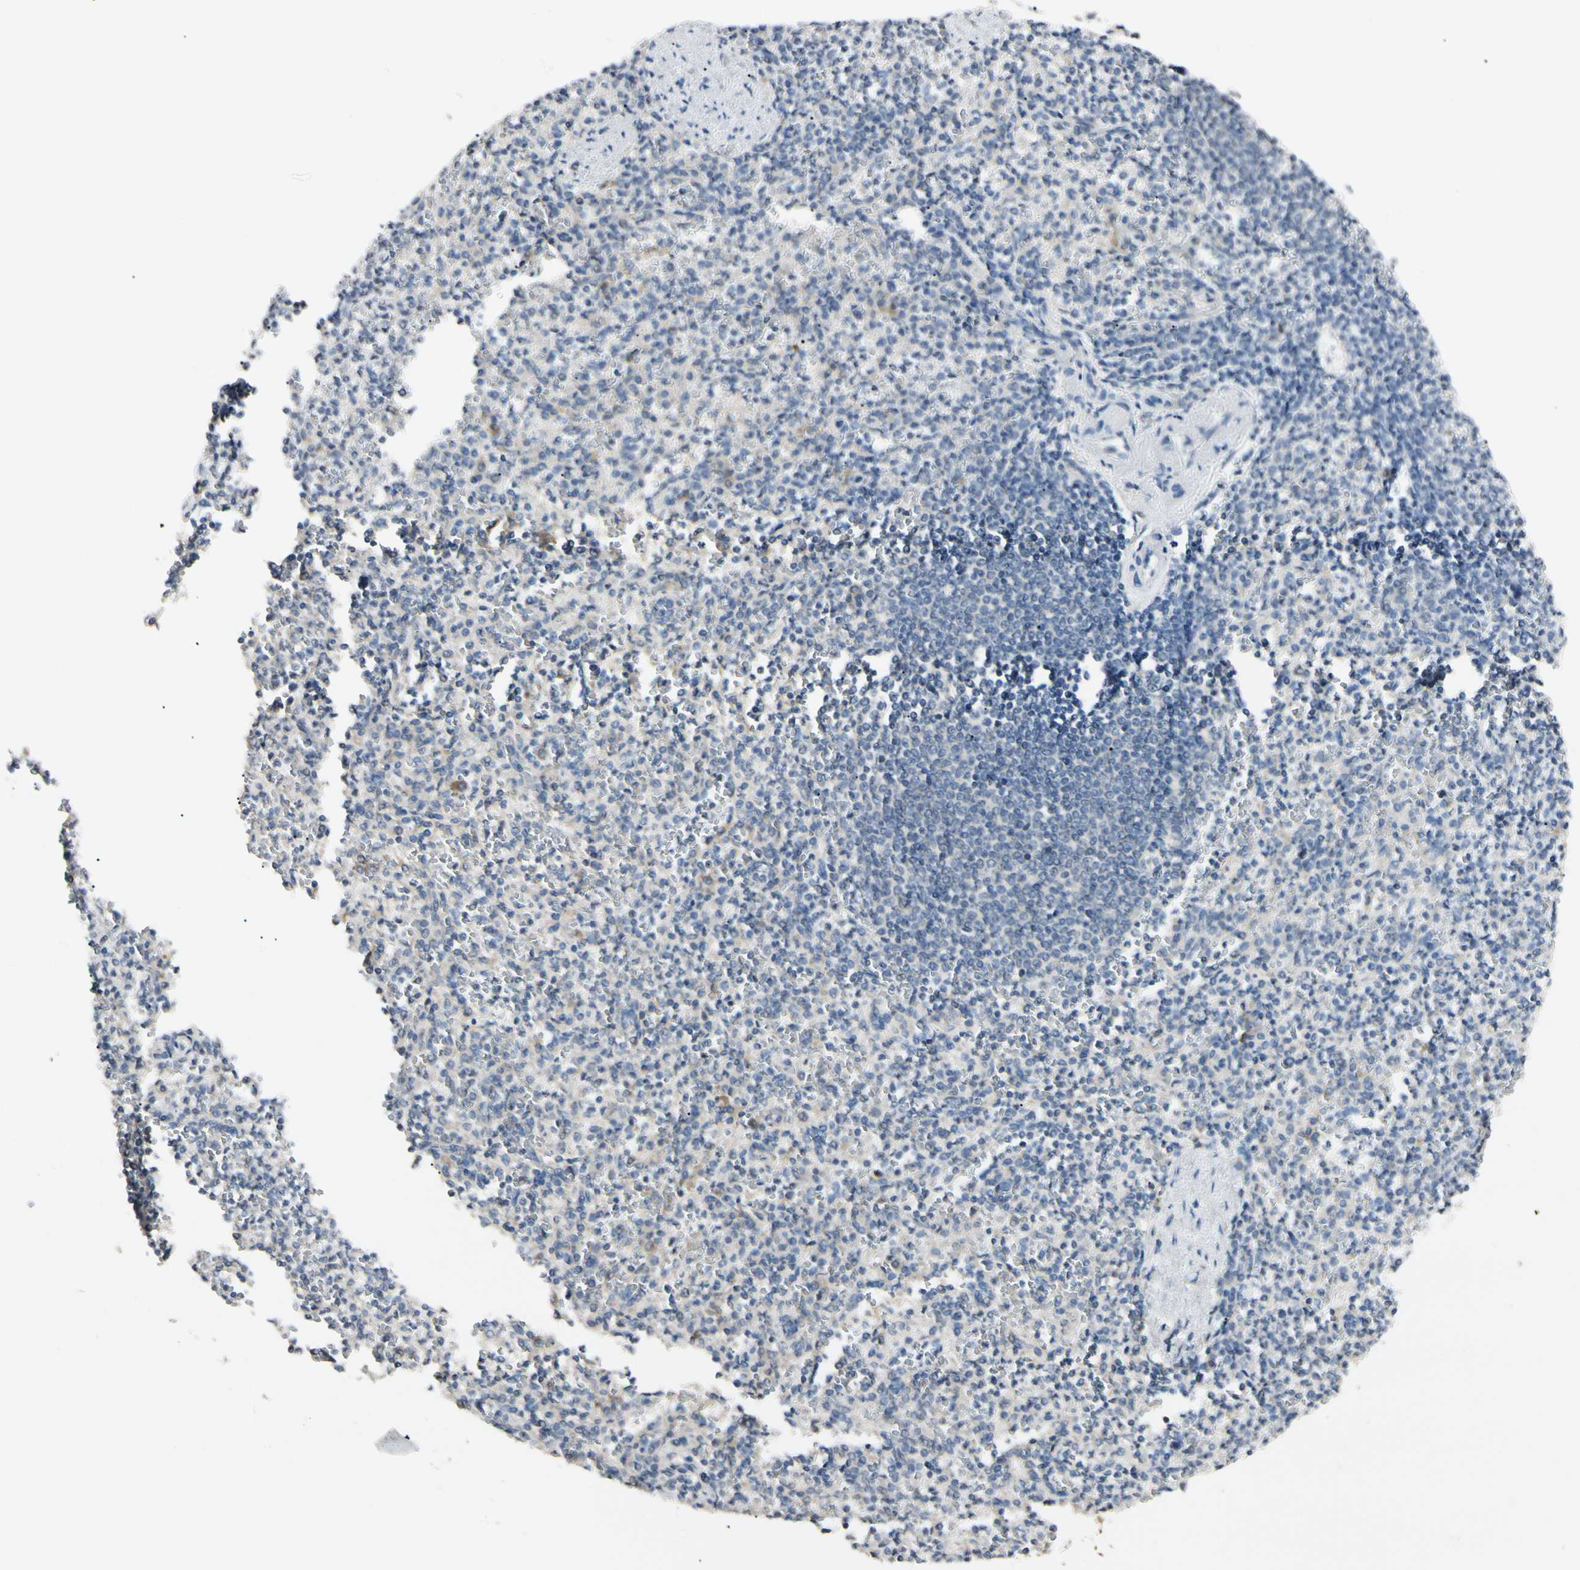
{"staining": {"intensity": "weak", "quantity": ">75%", "location": "cytoplasmic/membranous"}, "tissue": "spleen", "cell_type": "Cells in red pulp", "image_type": "normal", "snomed": [{"axis": "morphology", "description": "Normal tissue, NOS"}, {"axis": "topography", "description": "Spleen"}], "caption": "Weak cytoplasmic/membranous staining is identified in approximately >75% of cells in red pulp in benign spleen. (IHC, brightfield microscopy, high magnification).", "gene": "P3H2", "patient": {"sex": "female", "age": 74}}